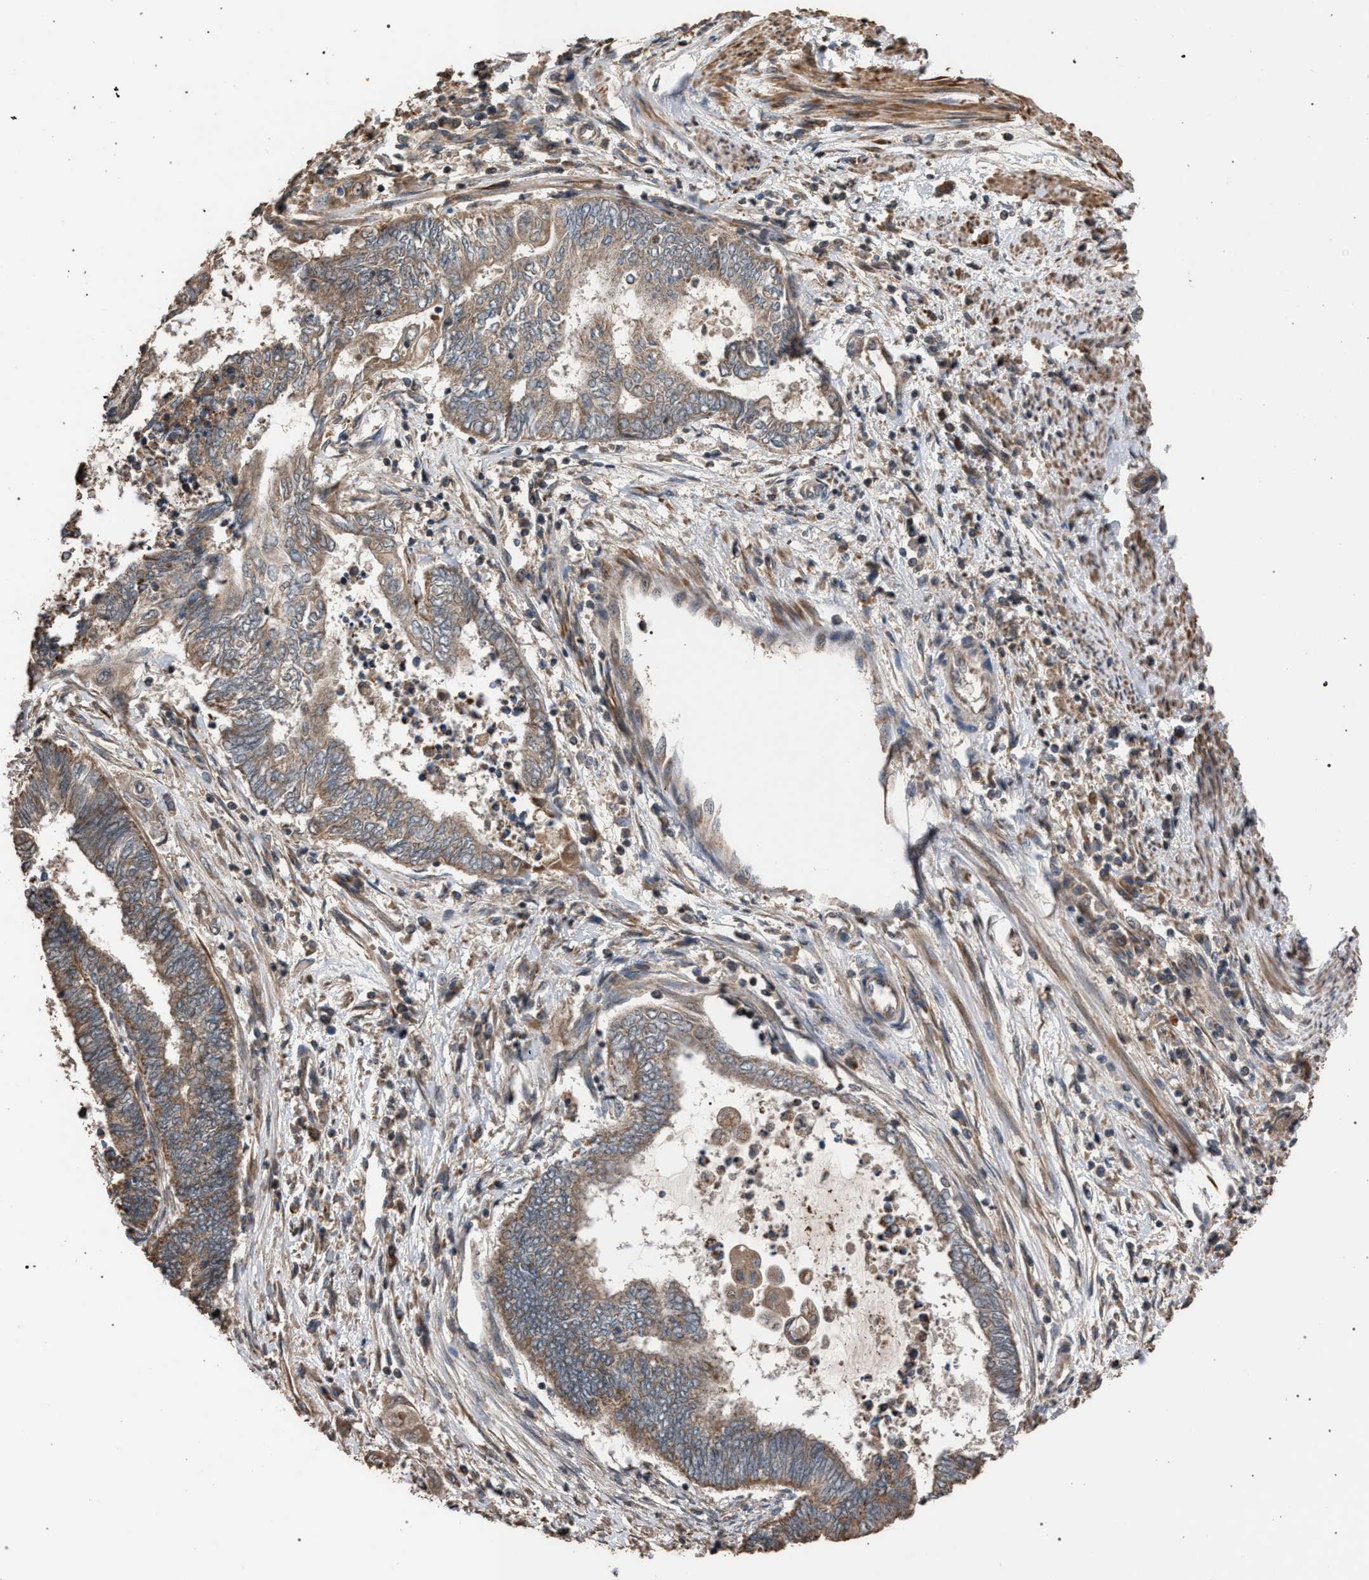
{"staining": {"intensity": "moderate", "quantity": ">75%", "location": "cytoplasmic/membranous"}, "tissue": "endometrial cancer", "cell_type": "Tumor cells", "image_type": "cancer", "snomed": [{"axis": "morphology", "description": "Adenocarcinoma, NOS"}, {"axis": "topography", "description": "Uterus"}, {"axis": "topography", "description": "Endometrium"}], "caption": "Endometrial cancer stained with DAB immunohistochemistry (IHC) exhibits medium levels of moderate cytoplasmic/membranous staining in approximately >75% of tumor cells.", "gene": "NAA35", "patient": {"sex": "female", "age": 70}}